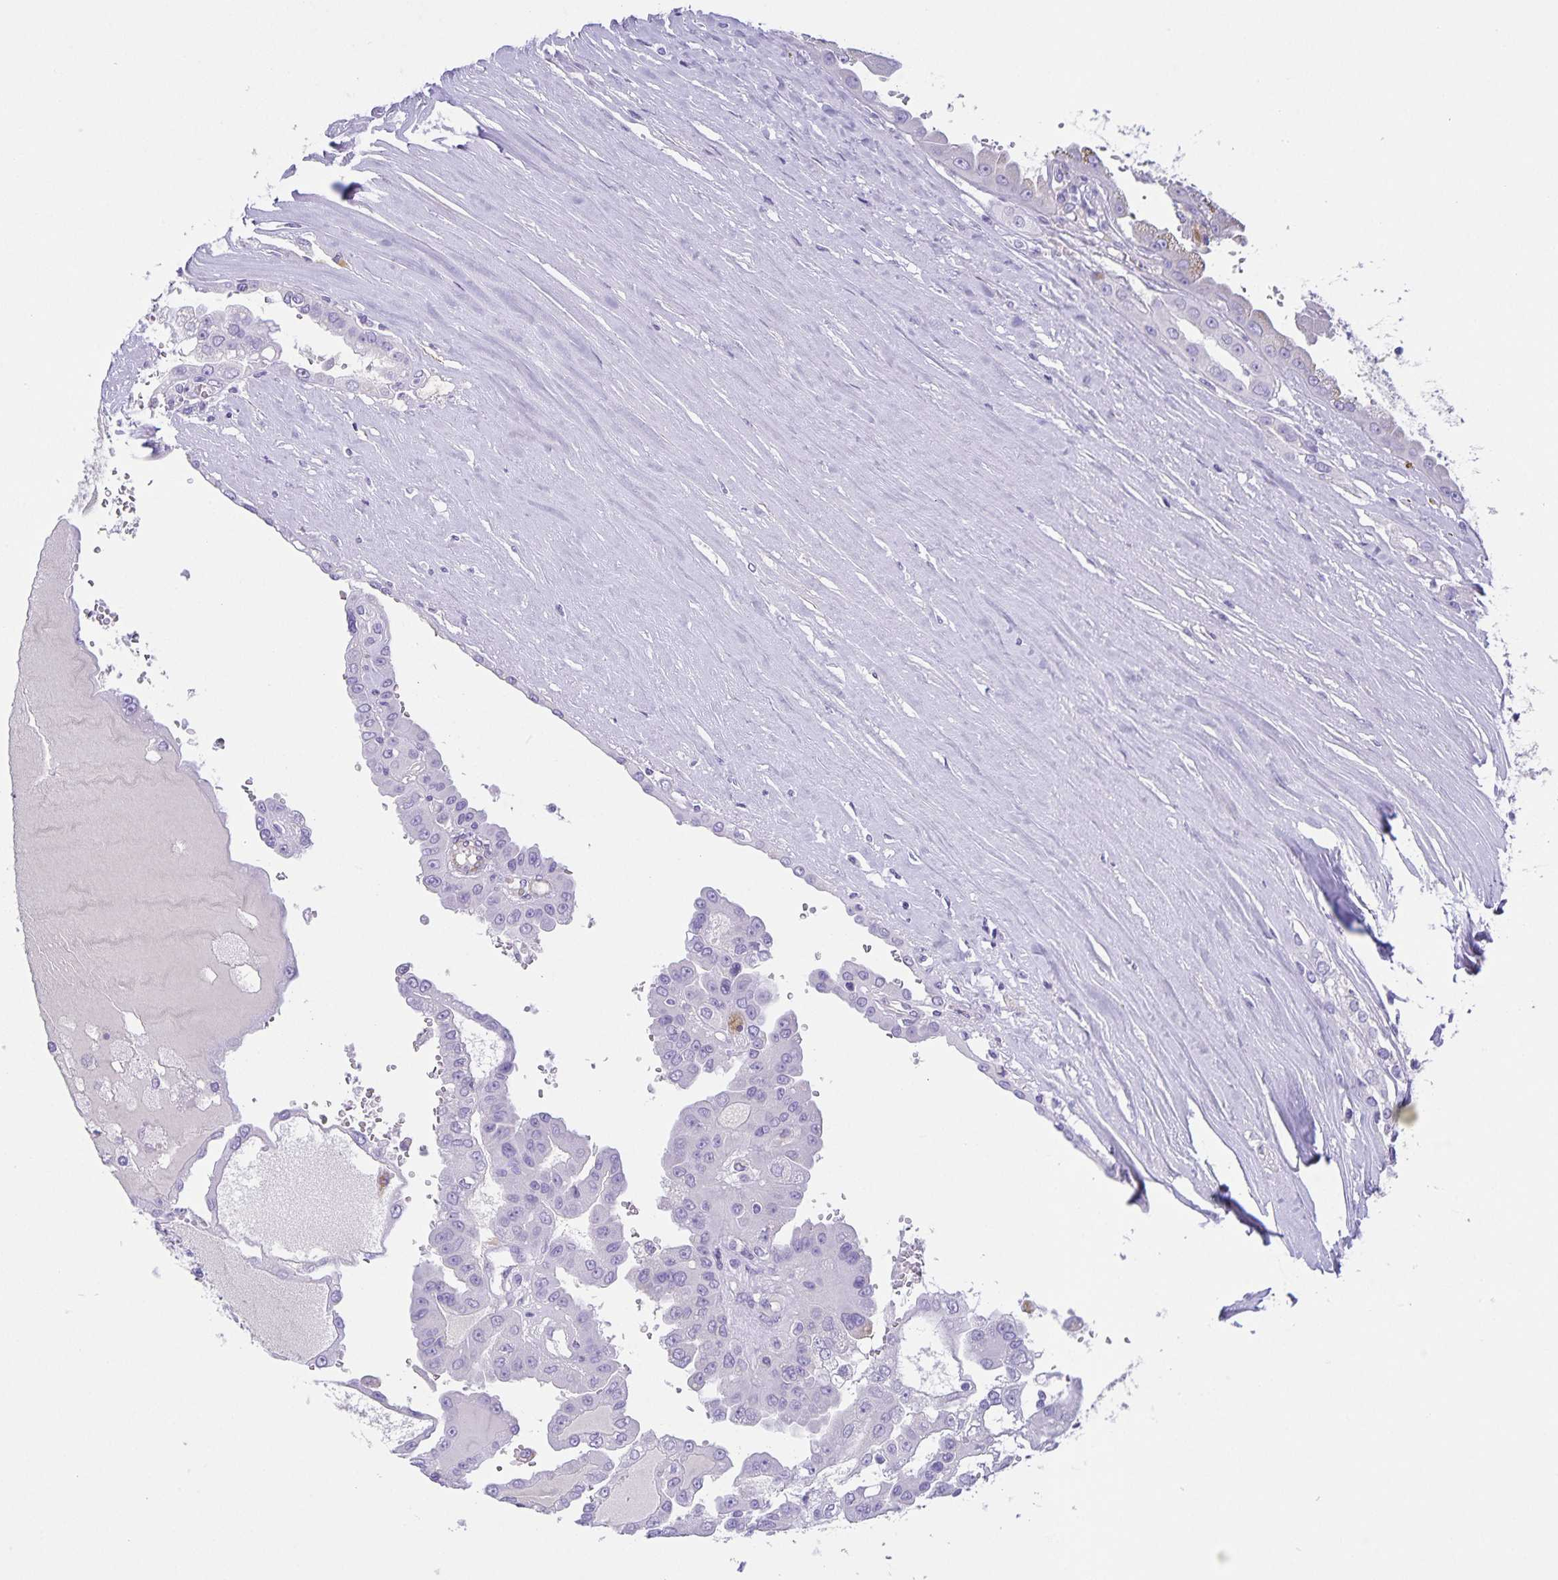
{"staining": {"intensity": "weak", "quantity": "<25%", "location": "cytoplasmic/membranous"}, "tissue": "renal cancer", "cell_type": "Tumor cells", "image_type": "cancer", "snomed": [{"axis": "morphology", "description": "Adenocarcinoma, NOS"}, {"axis": "topography", "description": "Kidney"}], "caption": "Immunohistochemistry micrograph of neoplastic tissue: renal cancer (adenocarcinoma) stained with DAB (3,3'-diaminobenzidine) reveals no significant protein staining in tumor cells.", "gene": "UBQLN3", "patient": {"sex": "male", "age": 58}}